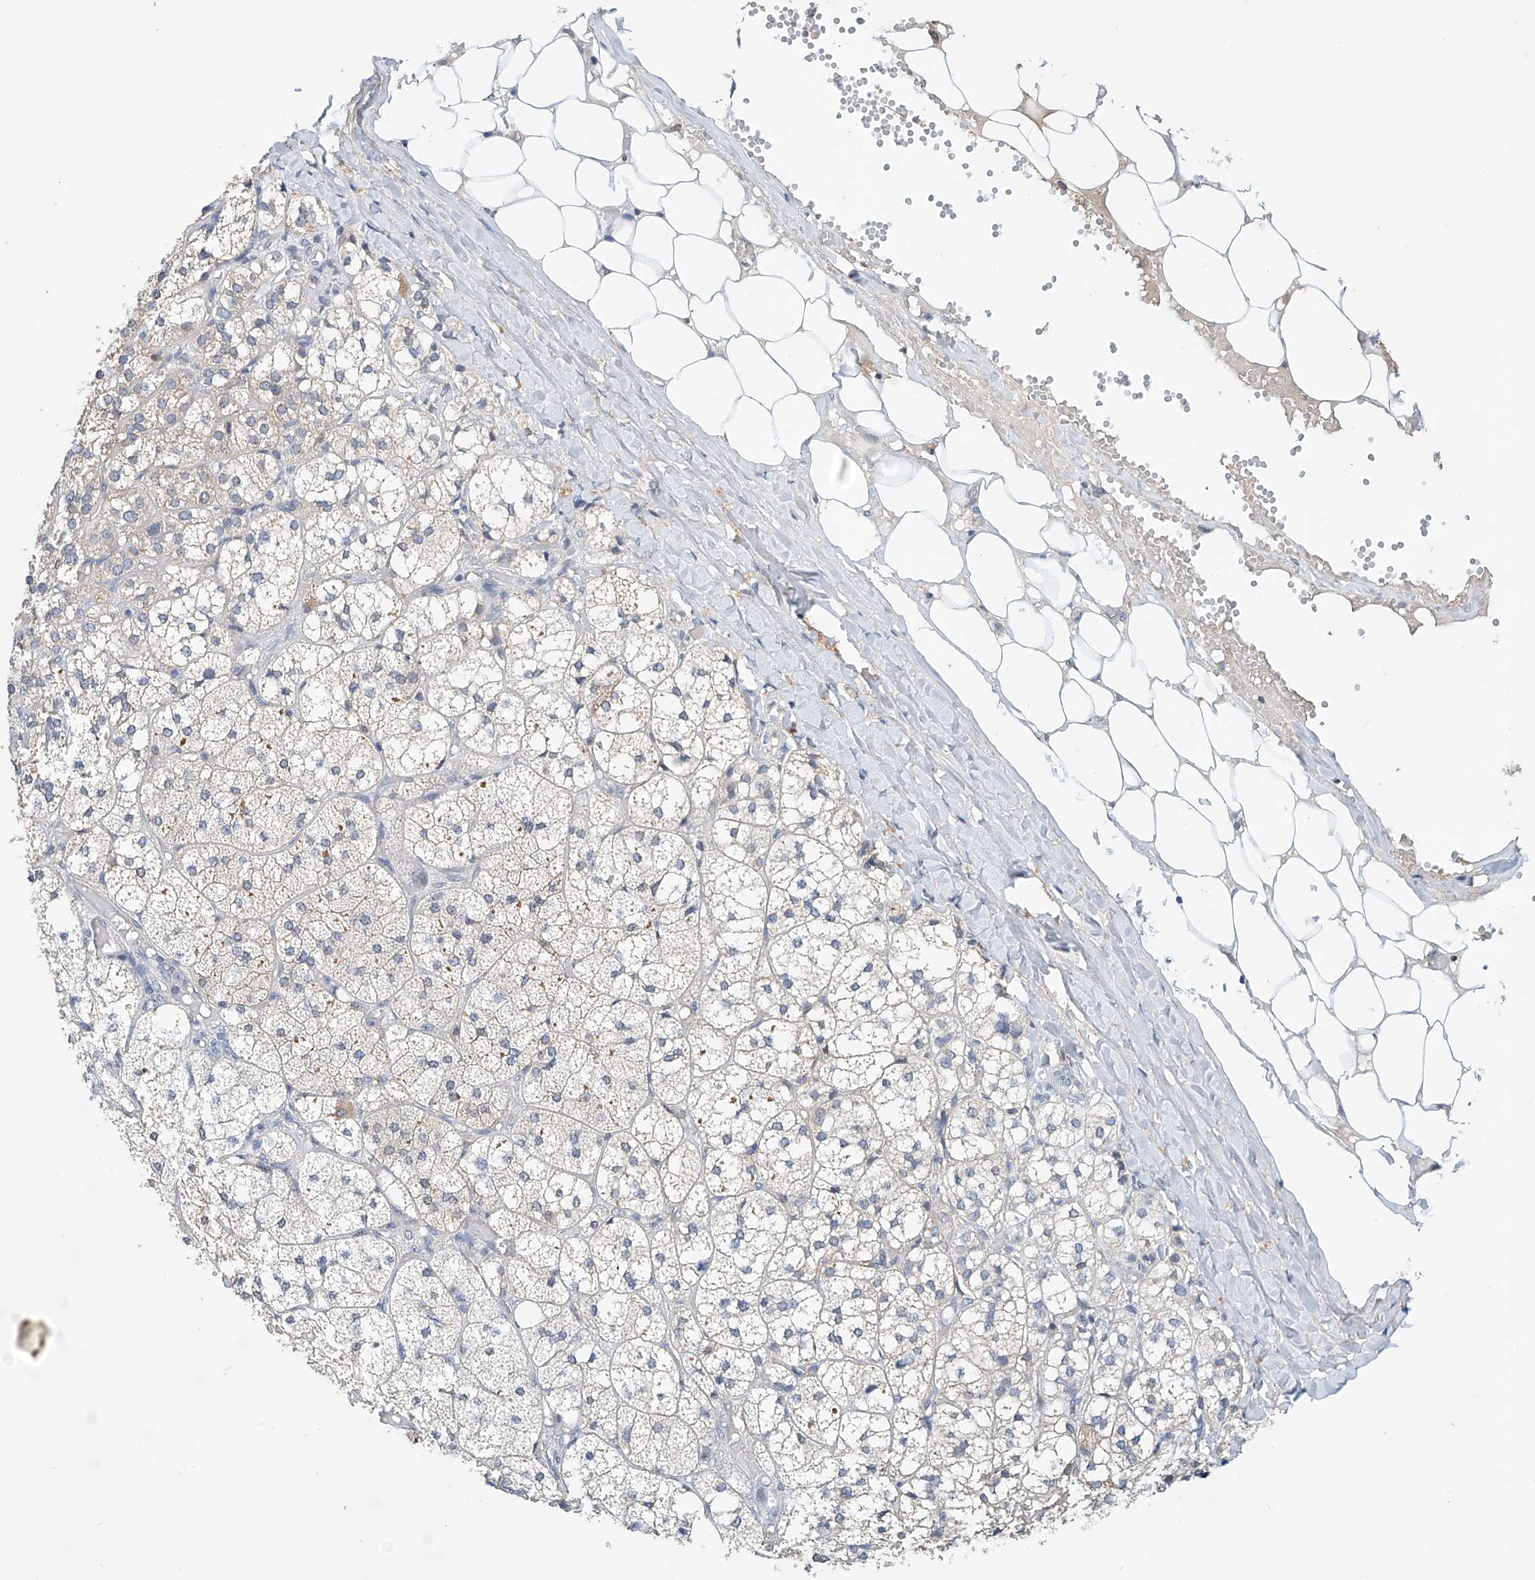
{"staining": {"intensity": "negative", "quantity": "none", "location": "none"}, "tissue": "adrenal gland", "cell_type": "Glandular cells", "image_type": "normal", "snomed": [{"axis": "morphology", "description": "Normal tissue, NOS"}, {"axis": "topography", "description": "Adrenal gland"}], "caption": "An immunohistochemistry micrograph of normal adrenal gland is shown. There is no staining in glandular cells of adrenal gland. The staining was performed using DAB (3,3'-diaminobenzidine) to visualize the protein expression in brown, while the nuclei were stained in blue with hematoxylin (Magnification: 20x).", "gene": "CTDP1", "patient": {"sex": "female", "age": 61}}